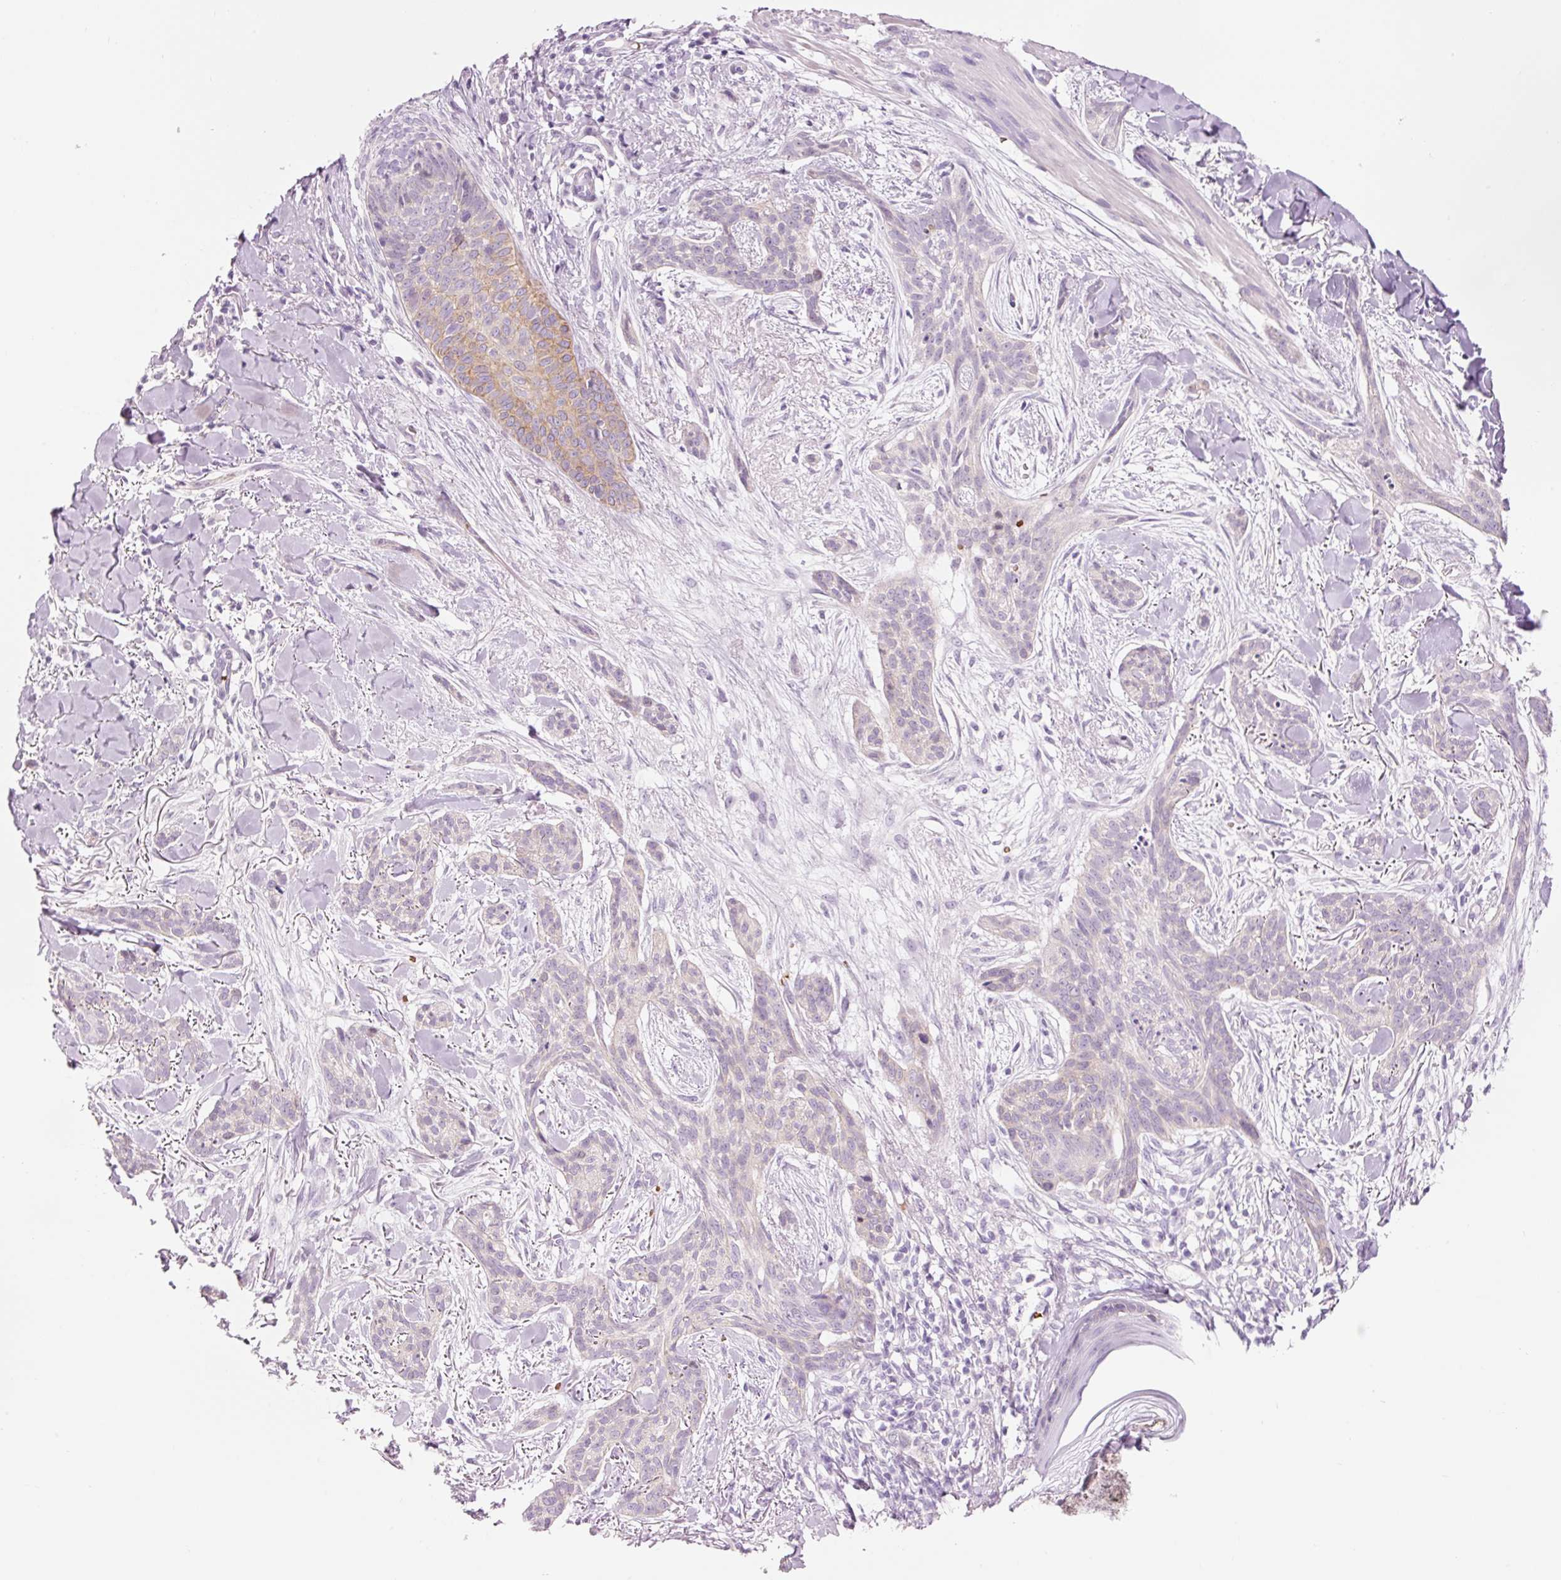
{"staining": {"intensity": "negative", "quantity": "none", "location": "none"}, "tissue": "skin cancer", "cell_type": "Tumor cells", "image_type": "cancer", "snomed": [{"axis": "morphology", "description": "Basal cell carcinoma"}, {"axis": "topography", "description": "Skin"}], "caption": "The micrograph displays no significant positivity in tumor cells of skin cancer.", "gene": "DHRS11", "patient": {"sex": "male", "age": 52}}